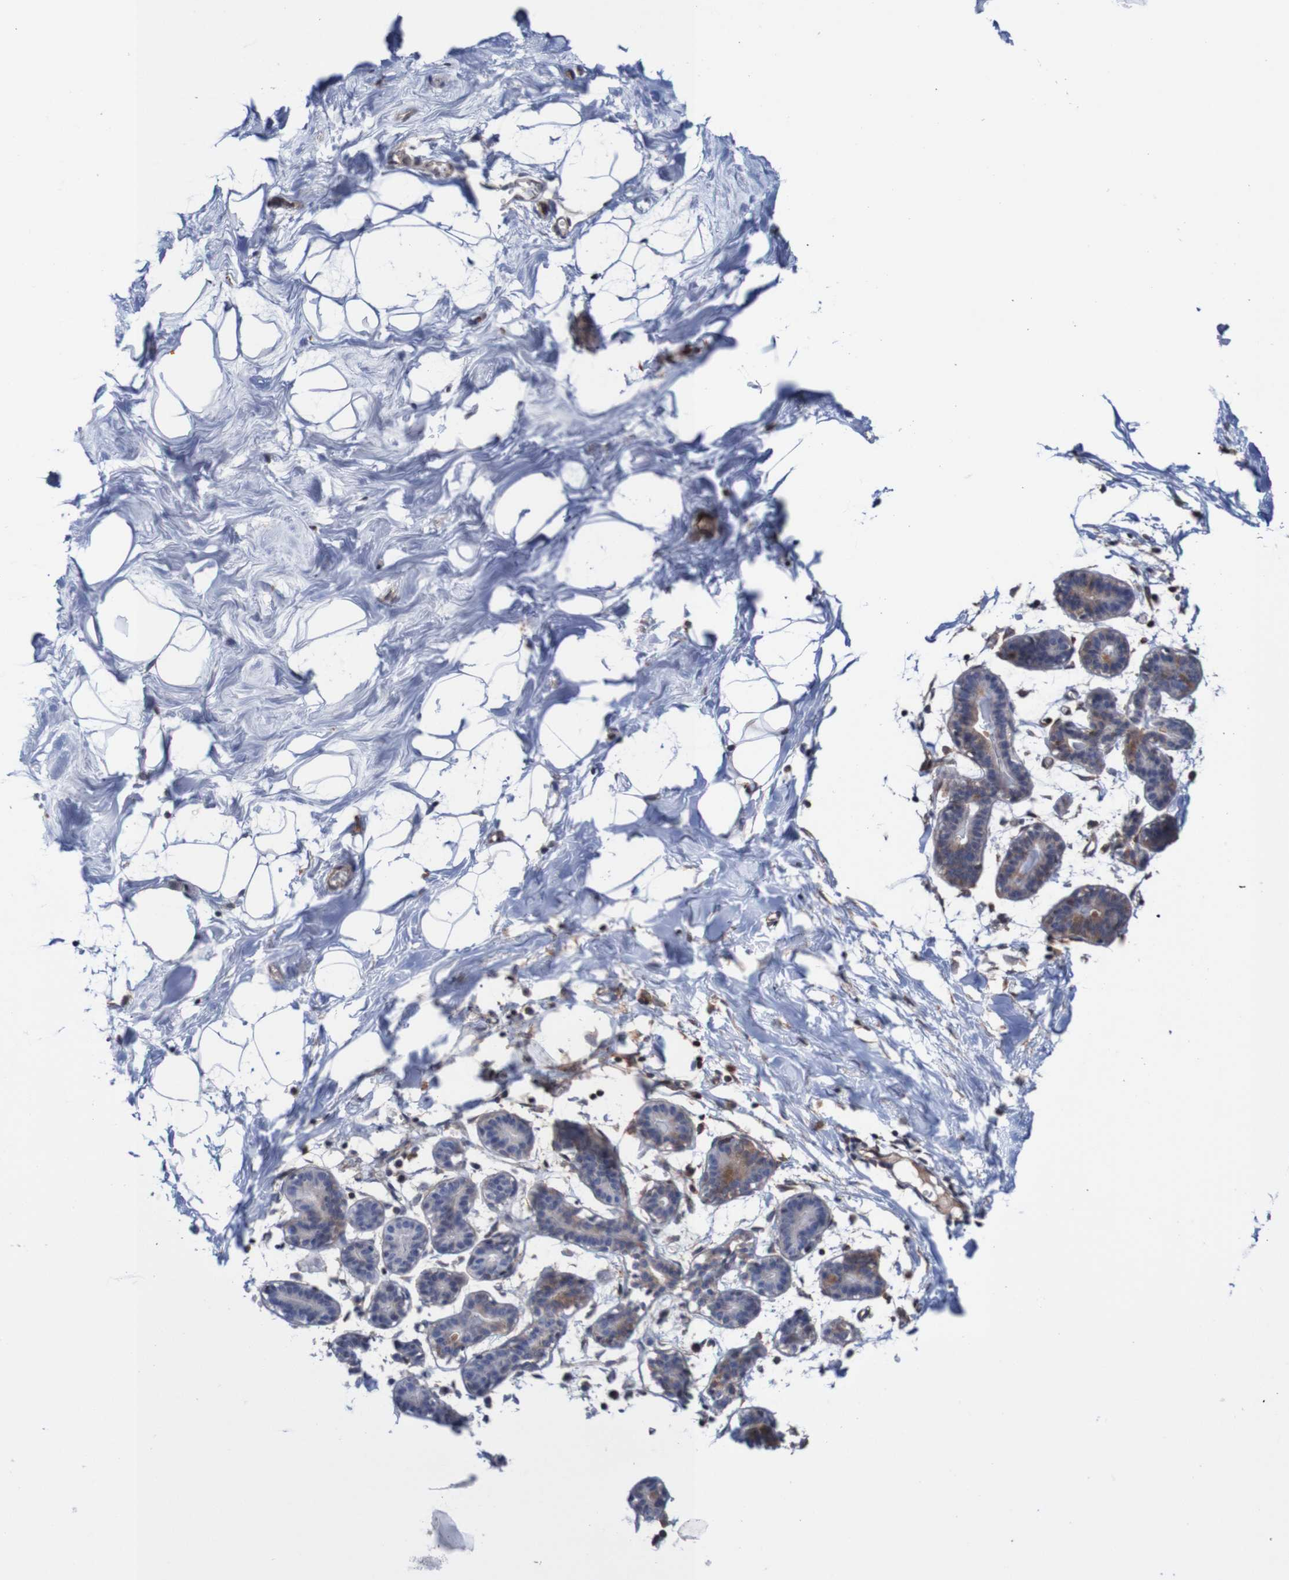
{"staining": {"intensity": "negative", "quantity": "none", "location": "none"}, "tissue": "breast", "cell_type": "Adipocytes", "image_type": "normal", "snomed": [{"axis": "morphology", "description": "Normal tissue, NOS"}, {"axis": "topography", "description": "Breast"}], "caption": "Adipocytes show no significant staining in unremarkable breast. (DAB immunohistochemistry (IHC) with hematoxylin counter stain).", "gene": "RIGI", "patient": {"sex": "female", "age": 27}}